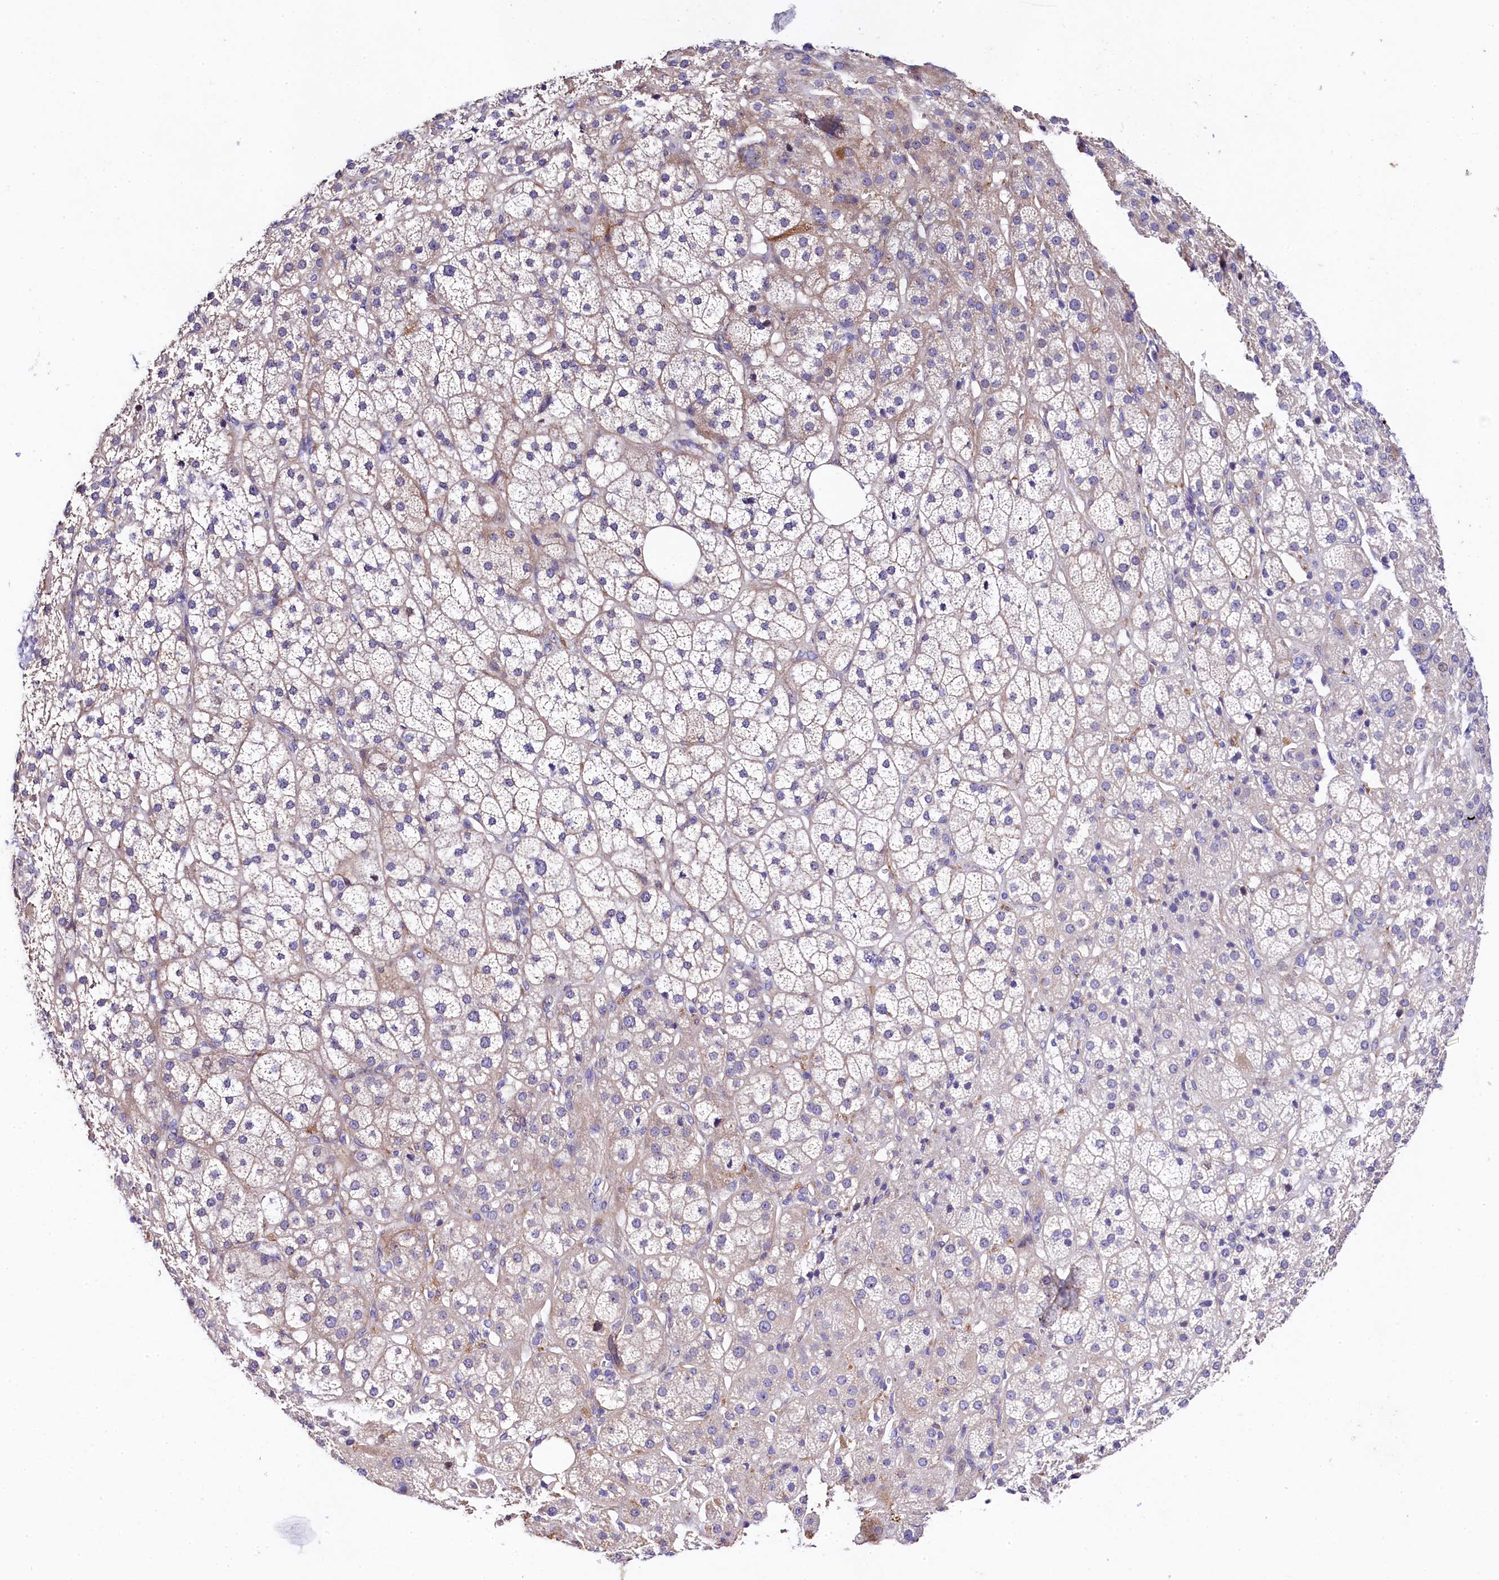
{"staining": {"intensity": "weak", "quantity": "<25%", "location": "cytoplasmic/membranous"}, "tissue": "adrenal gland", "cell_type": "Glandular cells", "image_type": "normal", "snomed": [{"axis": "morphology", "description": "Normal tissue, NOS"}, {"axis": "topography", "description": "Adrenal gland"}], "caption": "Immunohistochemistry (IHC) of benign adrenal gland reveals no expression in glandular cells. (DAB (3,3'-diaminobenzidine) IHC with hematoxylin counter stain).", "gene": "FXYD6", "patient": {"sex": "female", "age": 57}}